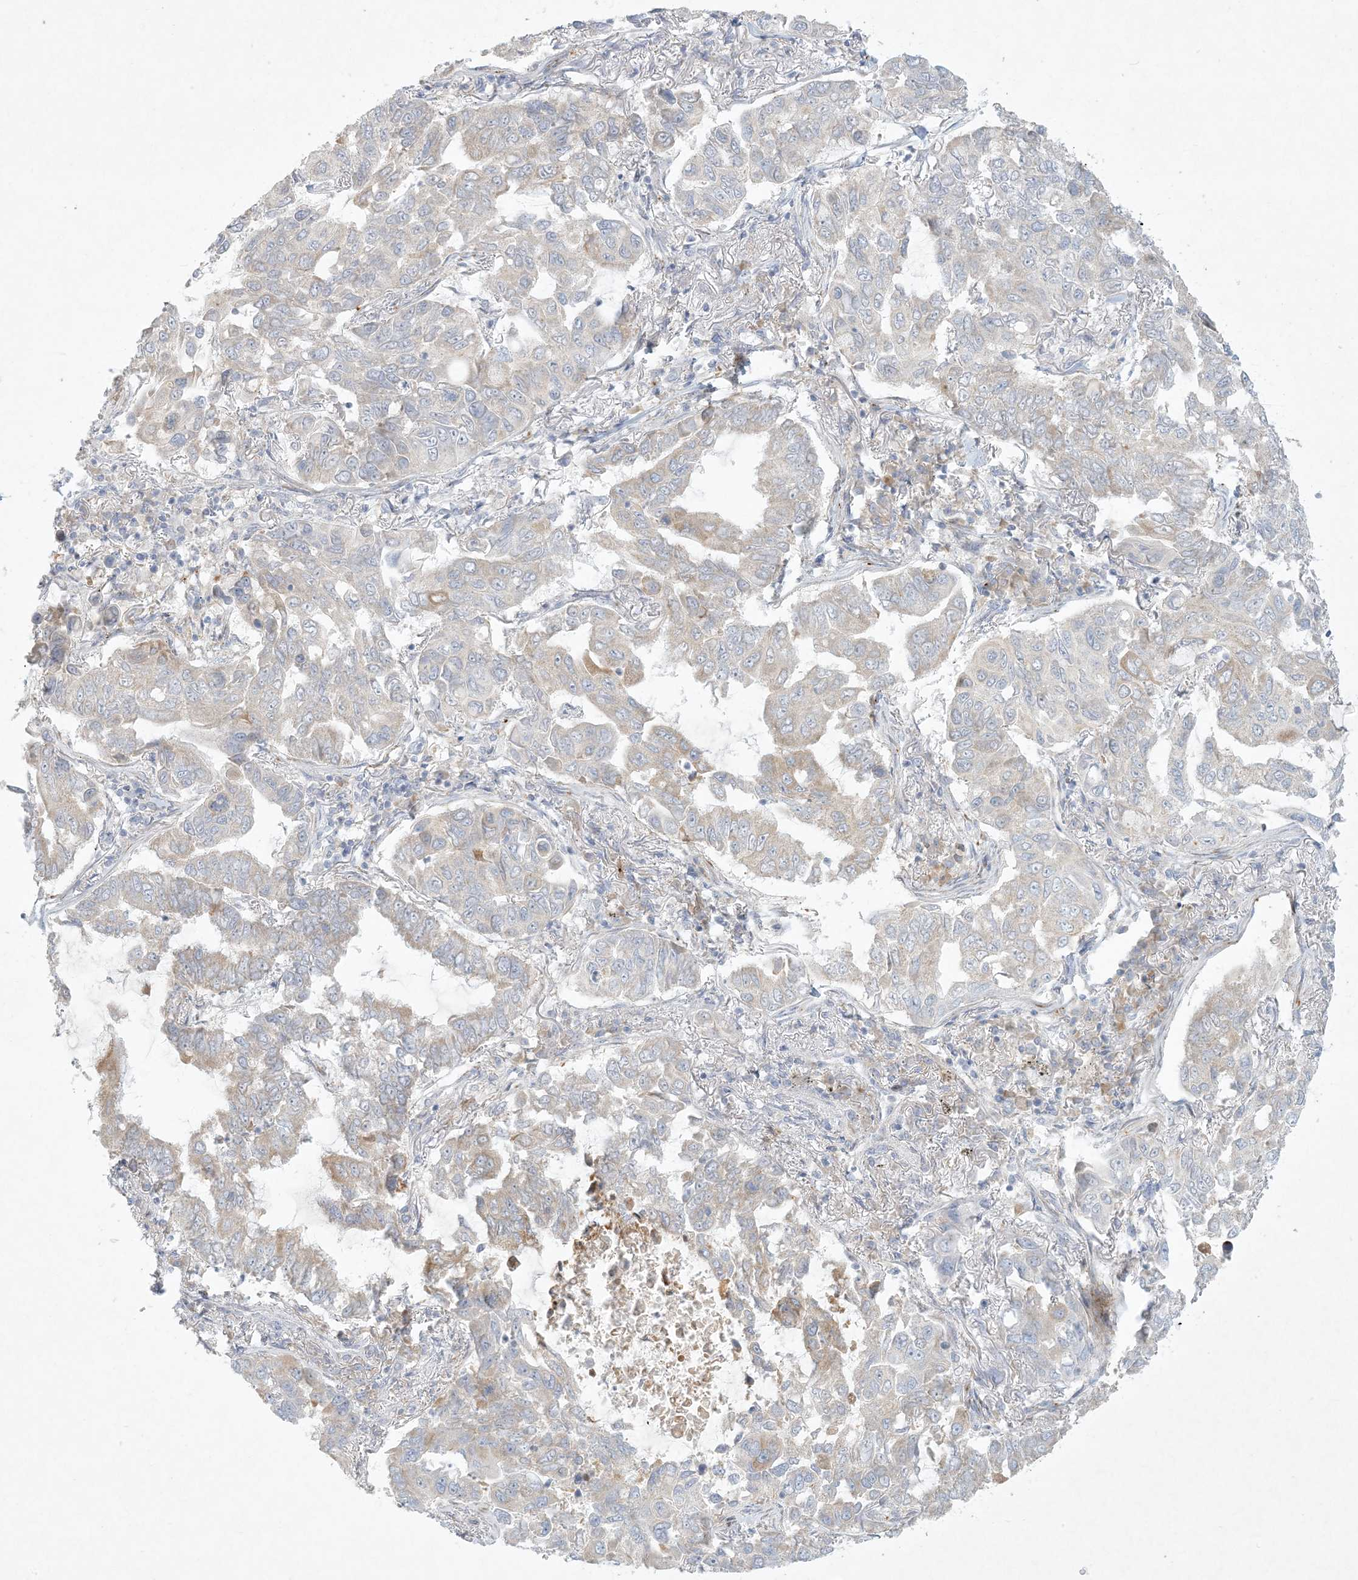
{"staining": {"intensity": "weak", "quantity": "<25%", "location": "cytoplasmic/membranous"}, "tissue": "lung cancer", "cell_type": "Tumor cells", "image_type": "cancer", "snomed": [{"axis": "morphology", "description": "Adenocarcinoma, NOS"}, {"axis": "topography", "description": "Lung"}], "caption": "DAB immunohistochemical staining of human lung adenocarcinoma demonstrates no significant expression in tumor cells. (DAB (3,3'-diaminobenzidine) immunohistochemistry with hematoxylin counter stain).", "gene": "ZNF385D", "patient": {"sex": "male", "age": 64}}